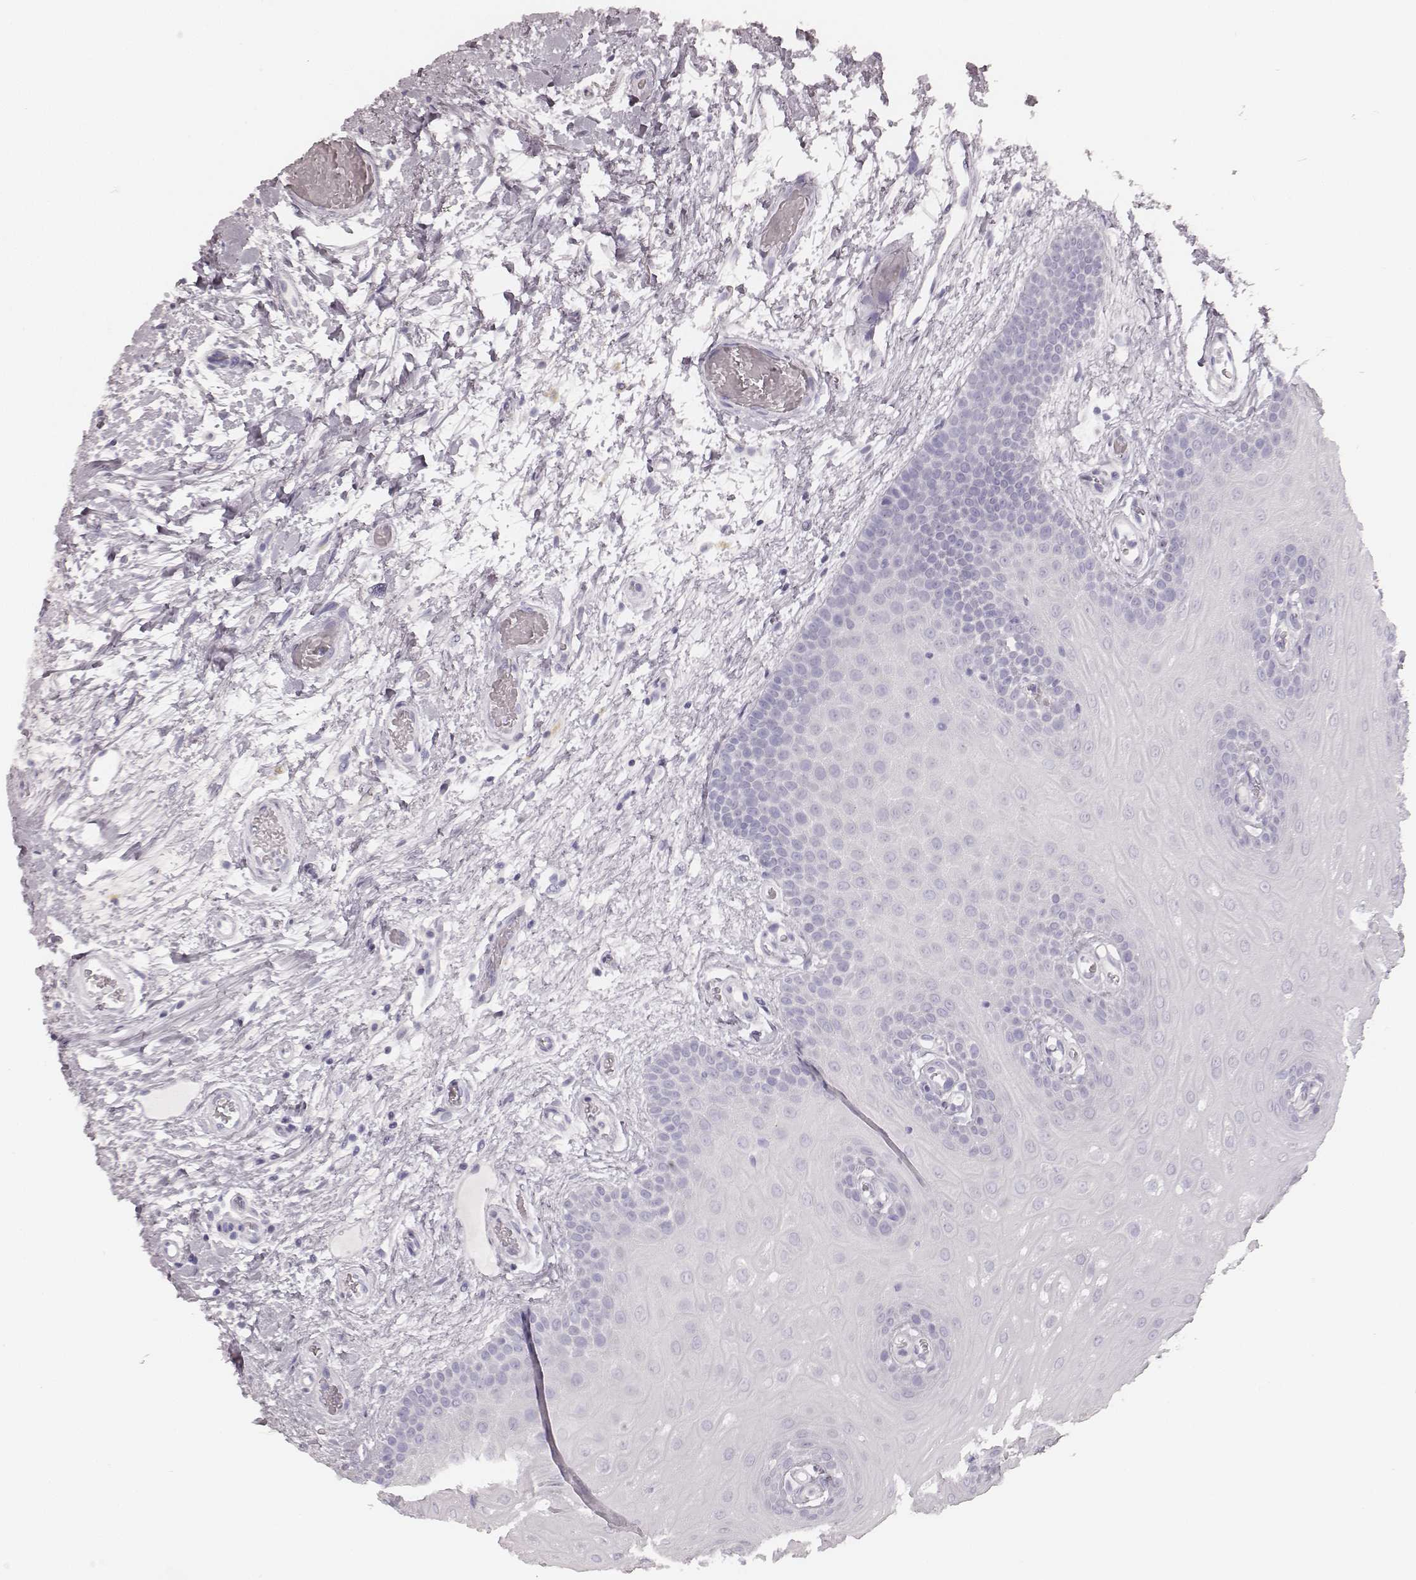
{"staining": {"intensity": "negative", "quantity": "none", "location": "none"}, "tissue": "oral mucosa", "cell_type": "Squamous epithelial cells", "image_type": "normal", "snomed": [{"axis": "morphology", "description": "Normal tissue, NOS"}, {"axis": "morphology", "description": "Squamous cell carcinoma, NOS"}, {"axis": "topography", "description": "Oral tissue"}, {"axis": "topography", "description": "Head-Neck"}], "caption": "Immunohistochemistry of normal oral mucosa shows no expression in squamous epithelial cells. (DAB (3,3'-diaminobenzidine) IHC visualized using brightfield microscopy, high magnification).", "gene": "KRT34", "patient": {"sex": "male", "age": 78}}